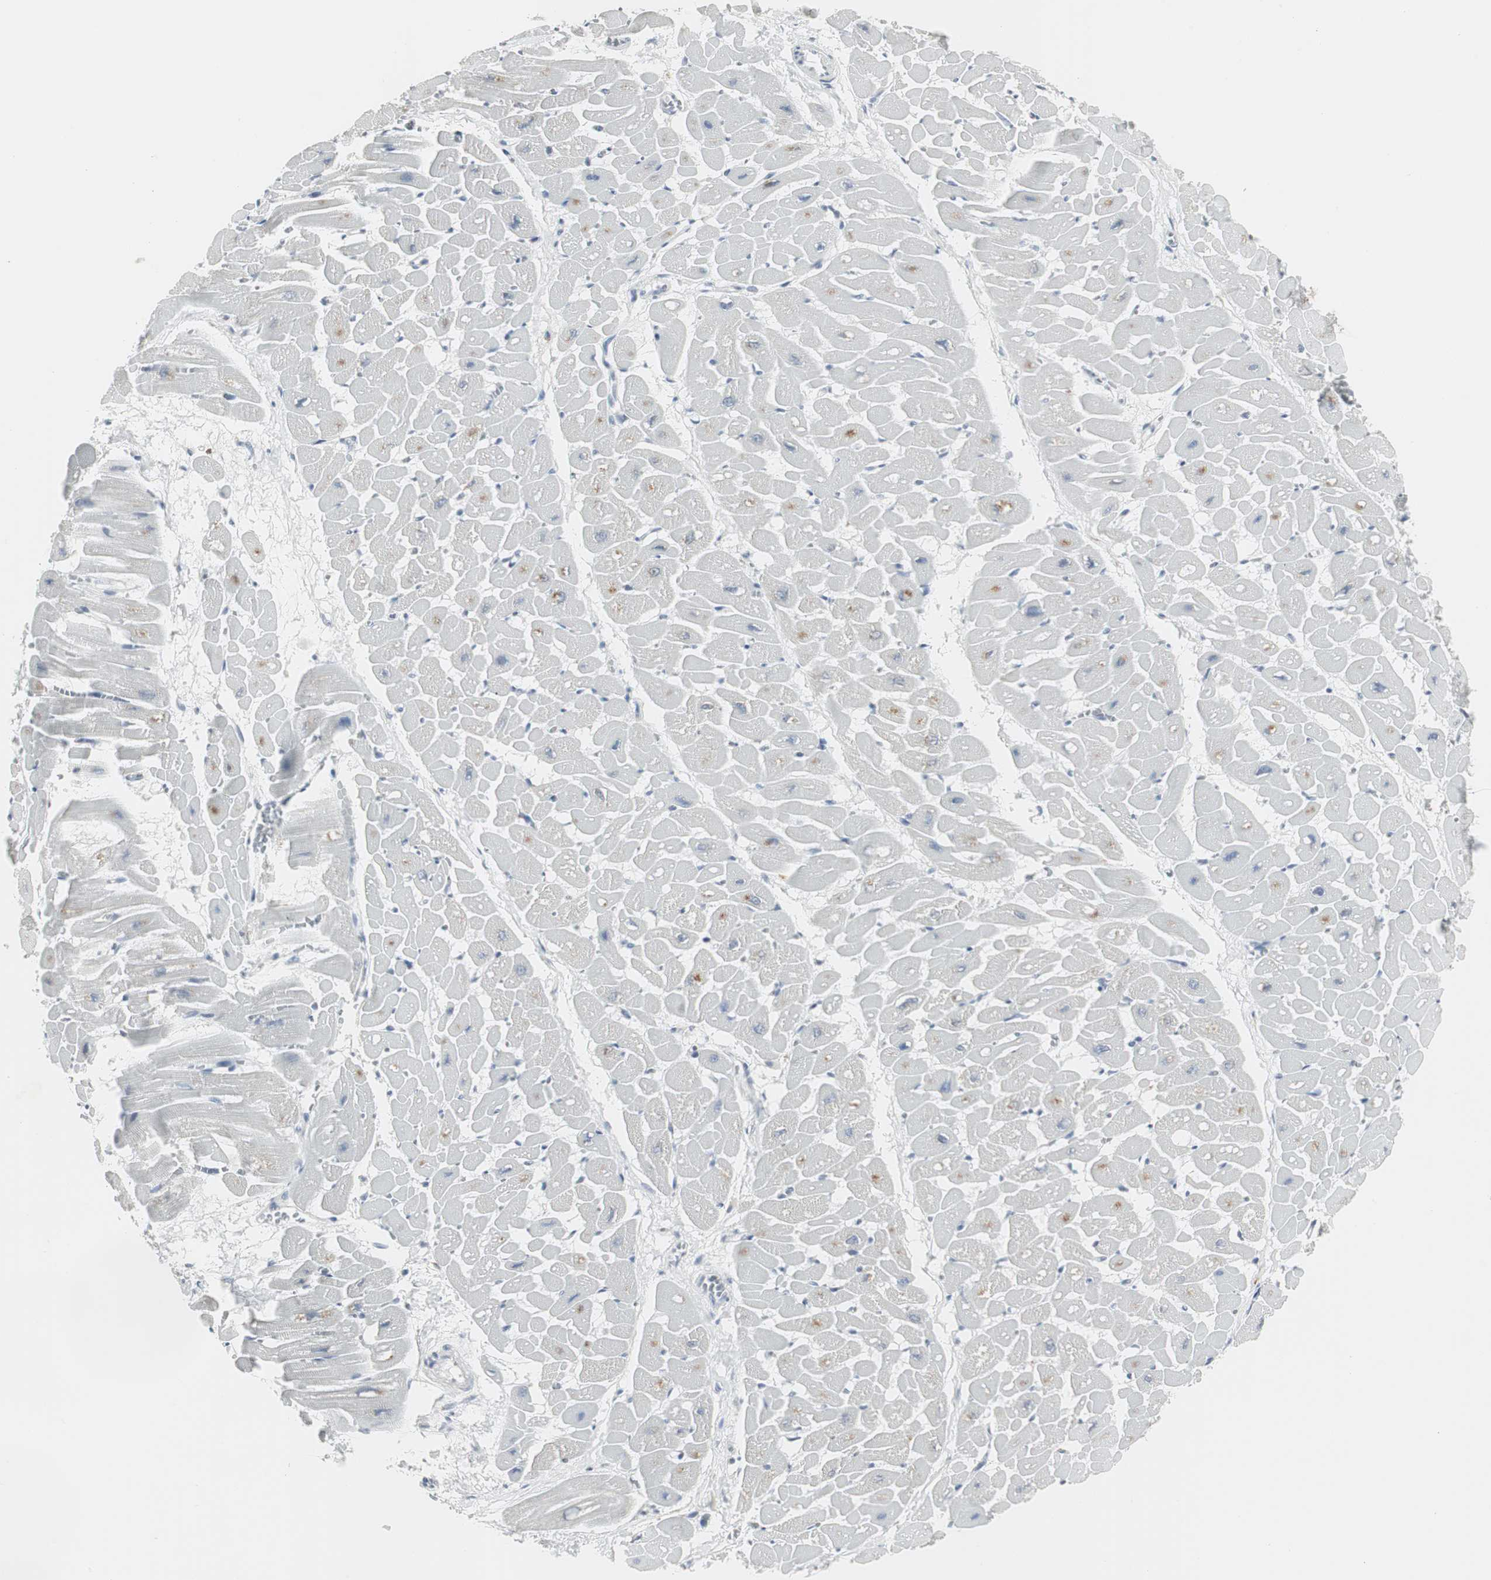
{"staining": {"intensity": "moderate", "quantity": "<25%", "location": "cytoplasmic/membranous"}, "tissue": "heart muscle", "cell_type": "Cardiomyocytes", "image_type": "normal", "snomed": [{"axis": "morphology", "description": "Normal tissue, NOS"}, {"axis": "topography", "description": "Heart"}], "caption": "Protein staining shows moderate cytoplasmic/membranous positivity in about <25% of cardiomyocytes in benign heart muscle. (DAB (3,3'-diaminobenzidine) = brown stain, brightfield microscopy at high magnification).", "gene": "PI15", "patient": {"sex": "male", "age": 45}}